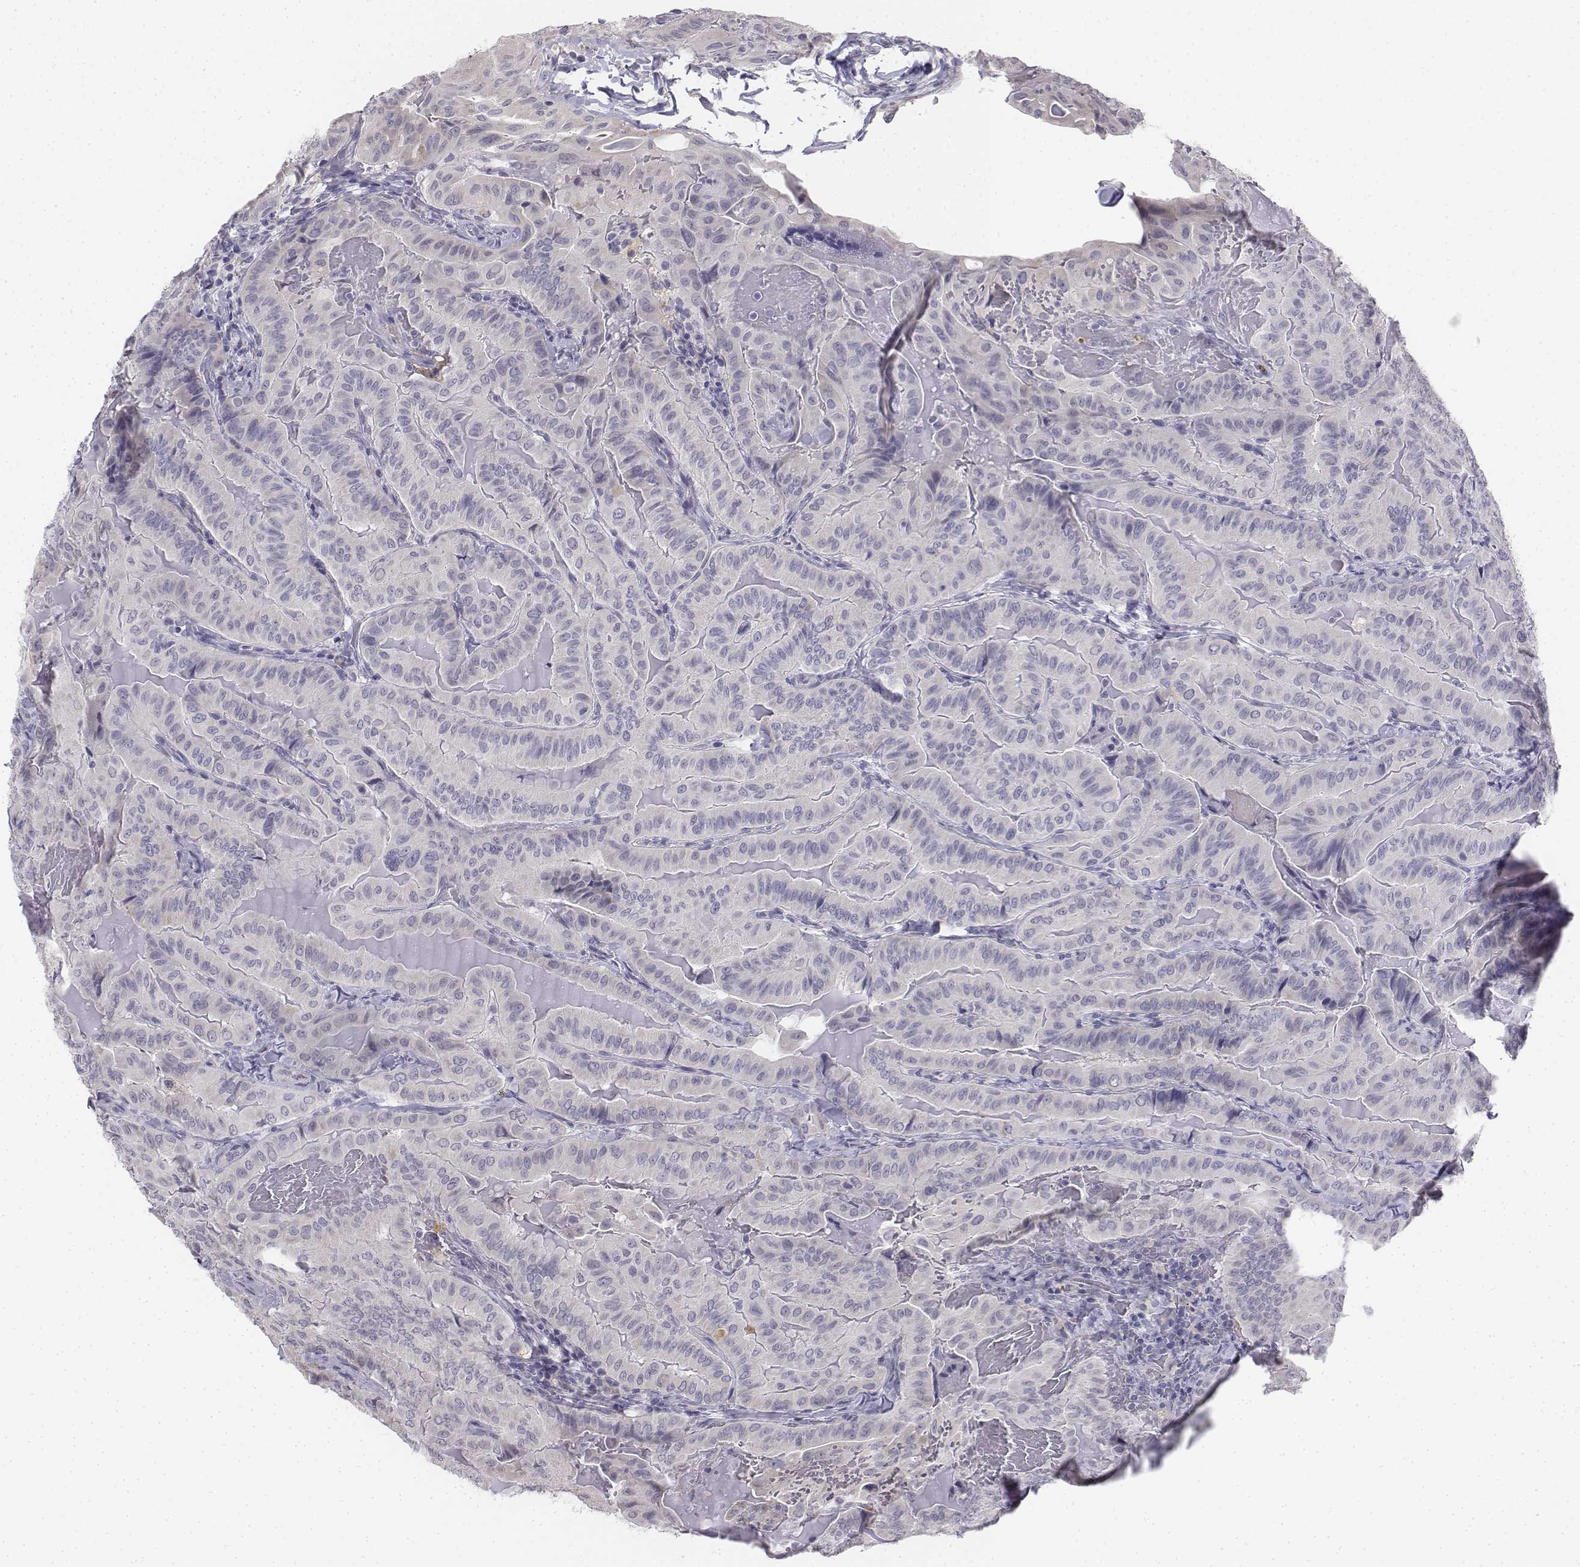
{"staining": {"intensity": "negative", "quantity": "none", "location": "none"}, "tissue": "thyroid cancer", "cell_type": "Tumor cells", "image_type": "cancer", "snomed": [{"axis": "morphology", "description": "Papillary adenocarcinoma, NOS"}, {"axis": "topography", "description": "Thyroid gland"}], "caption": "Tumor cells show no significant protein staining in papillary adenocarcinoma (thyroid).", "gene": "PENK", "patient": {"sex": "female", "age": 68}}